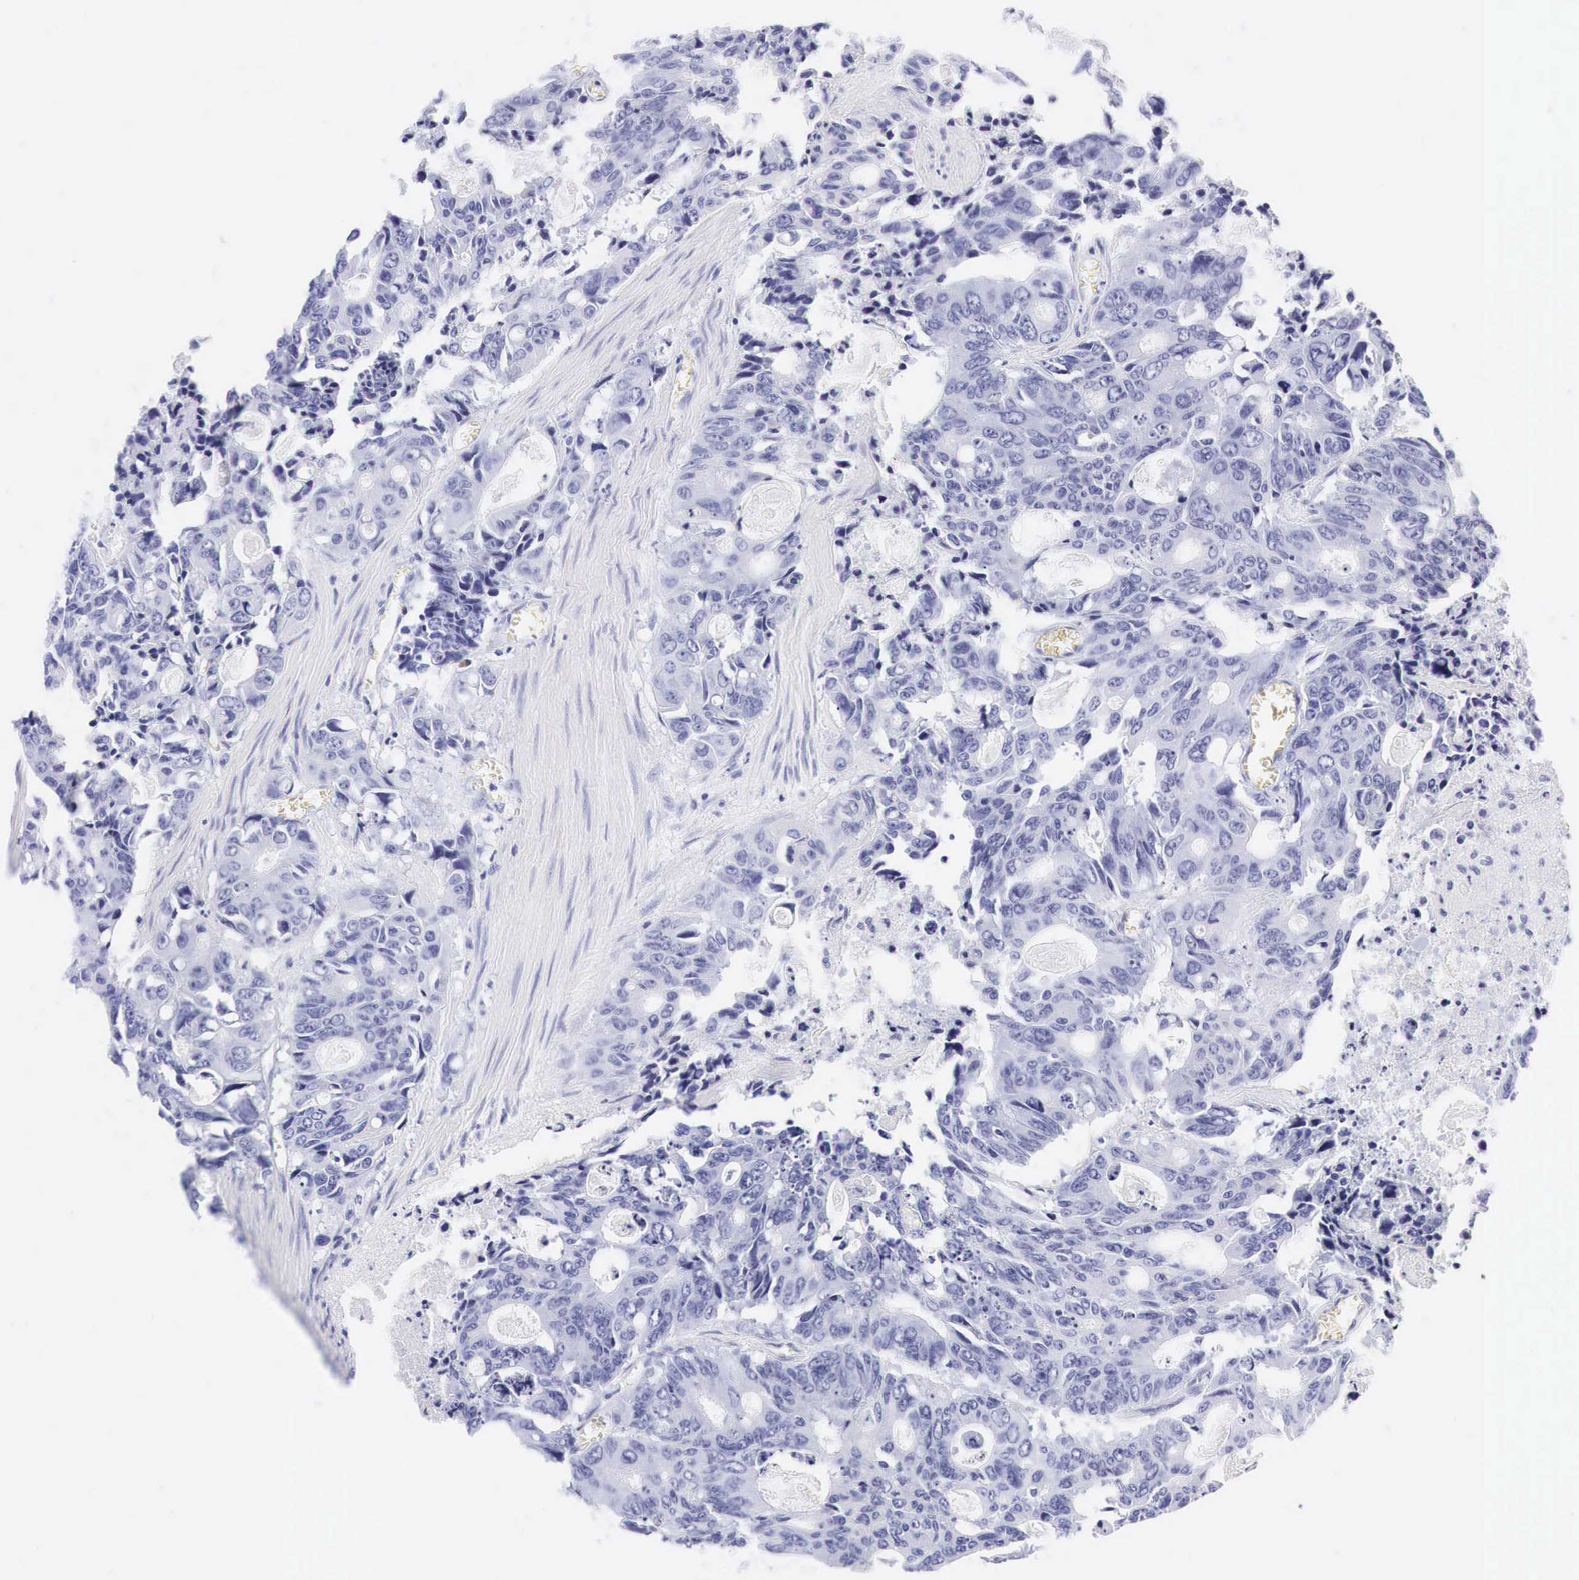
{"staining": {"intensity": "negative", "quantity": "none", "location": "none"}, "tissue": "colorectal cancer", "cell_type": "Tumor cells", "image_type": "cancer", "snomed": [{"axis": "morphology", "description": "Adenocarcinoma, NOS"}, {"axis": "topography", "description": "Rectum"}], "caption": "A high-resolution histopathology image shows immunohistochemistry staining of colorectal cancer (adenocarcinoma), which shows no significant positivity in tumor cells. (DAB (3,3'-diaminobenzidine) immunohistochemistry, high magnification).", "gene": "ACP3", "patient": {"sex": "male", "age": 76}}